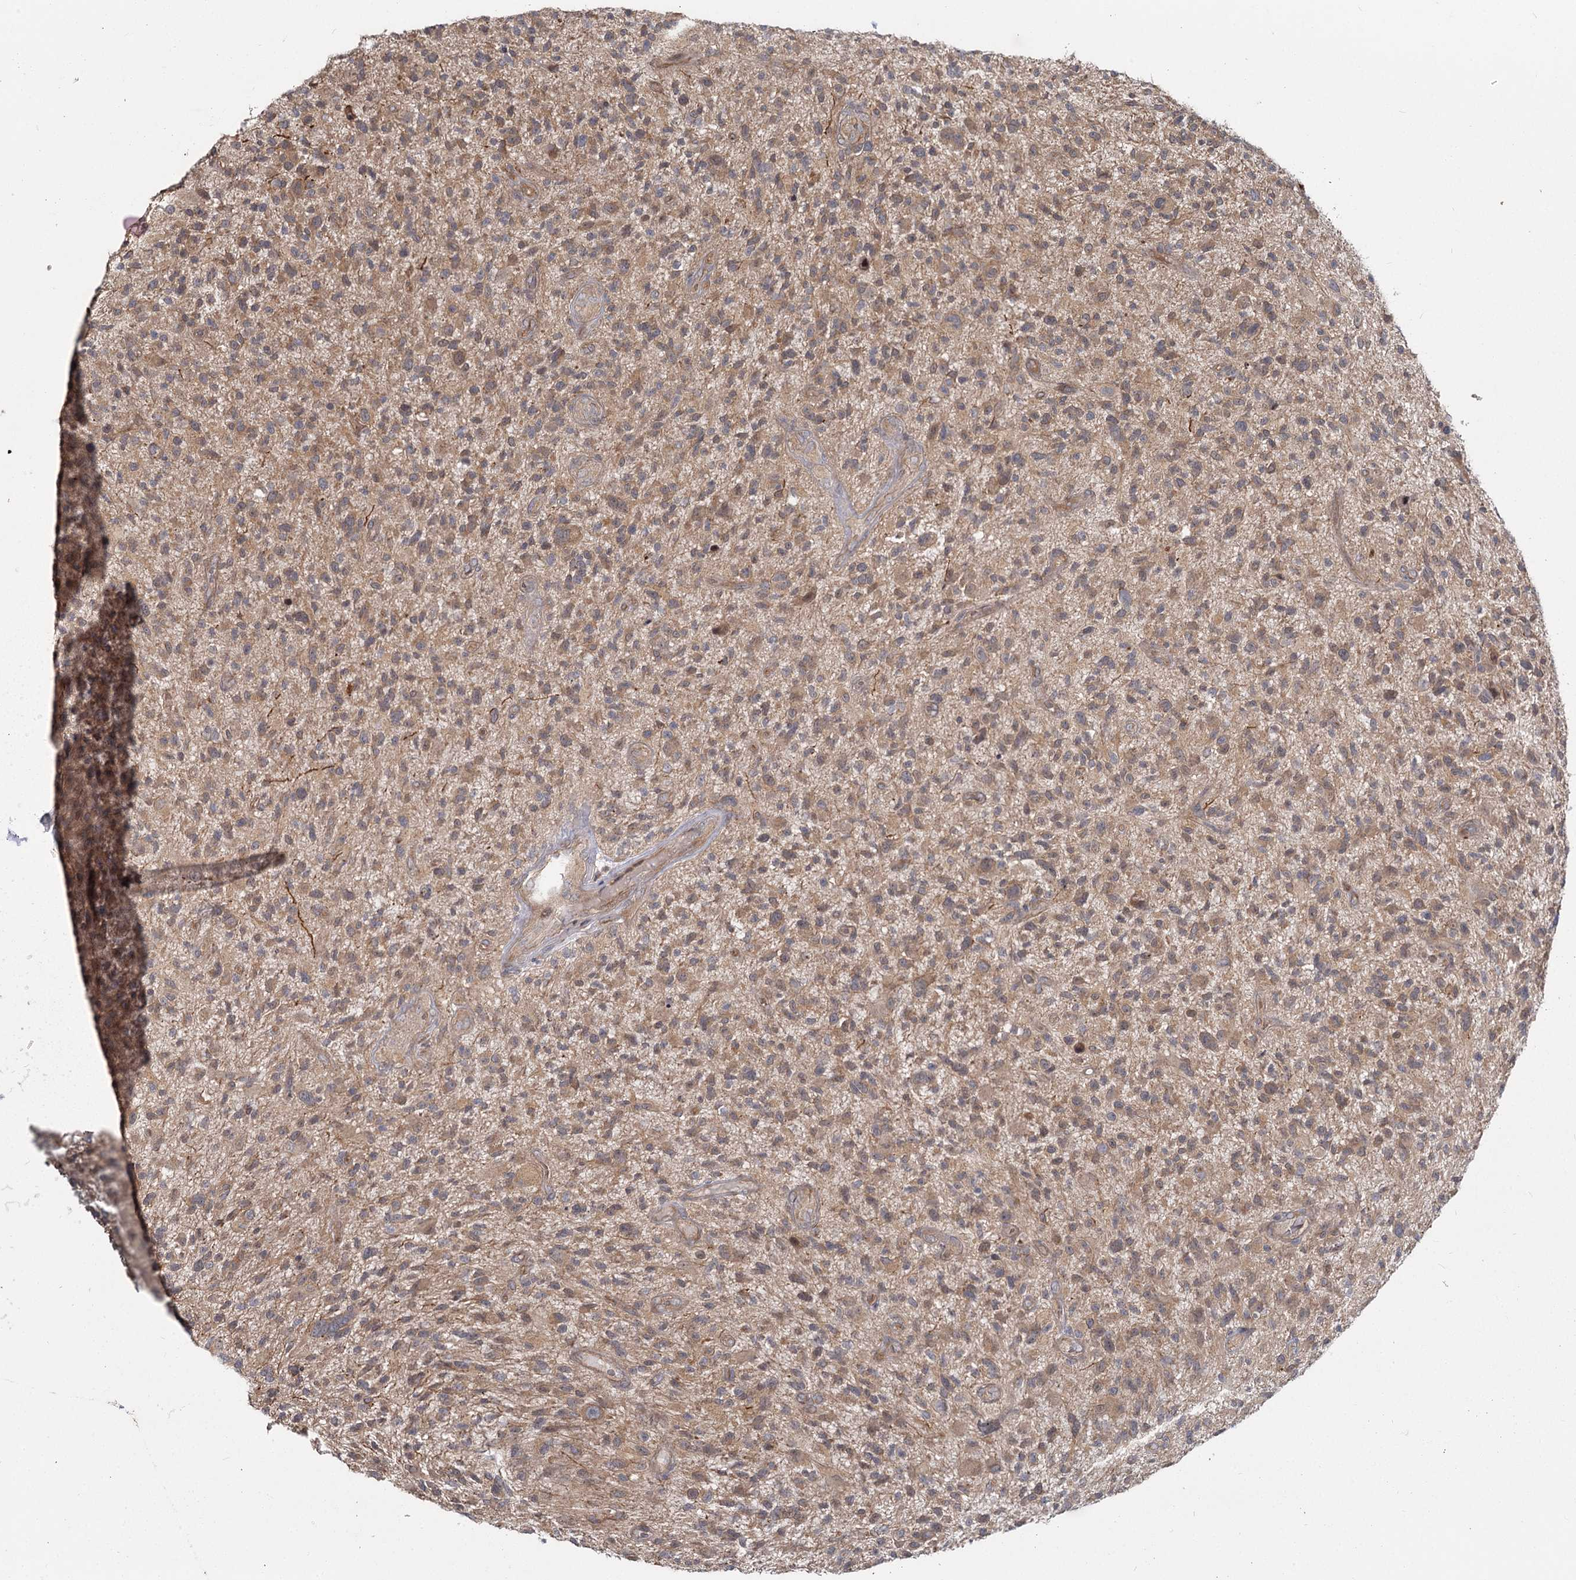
{"staining": {"intensity": "moderate", "quantity": ">75%", "location": "cytoplasmic/membranous"}, "tissue": "glioma", "cell_type": "Tumor cells", "image_type": "cancer", "snomed": [{"axis": "morphology", "description": "Glioma, malignant, High grade"}, {"axis": "topography", "description": "Brain"}], "caption": "Immunohistochemical staining of malignant glioma (high-grade) demonstrates moderate cytoplasmic/membranous protein positivity in about >75% of tumor cells.", "gene": "TBC1D9B", "patient": {"sex": "male", "age": 47}}